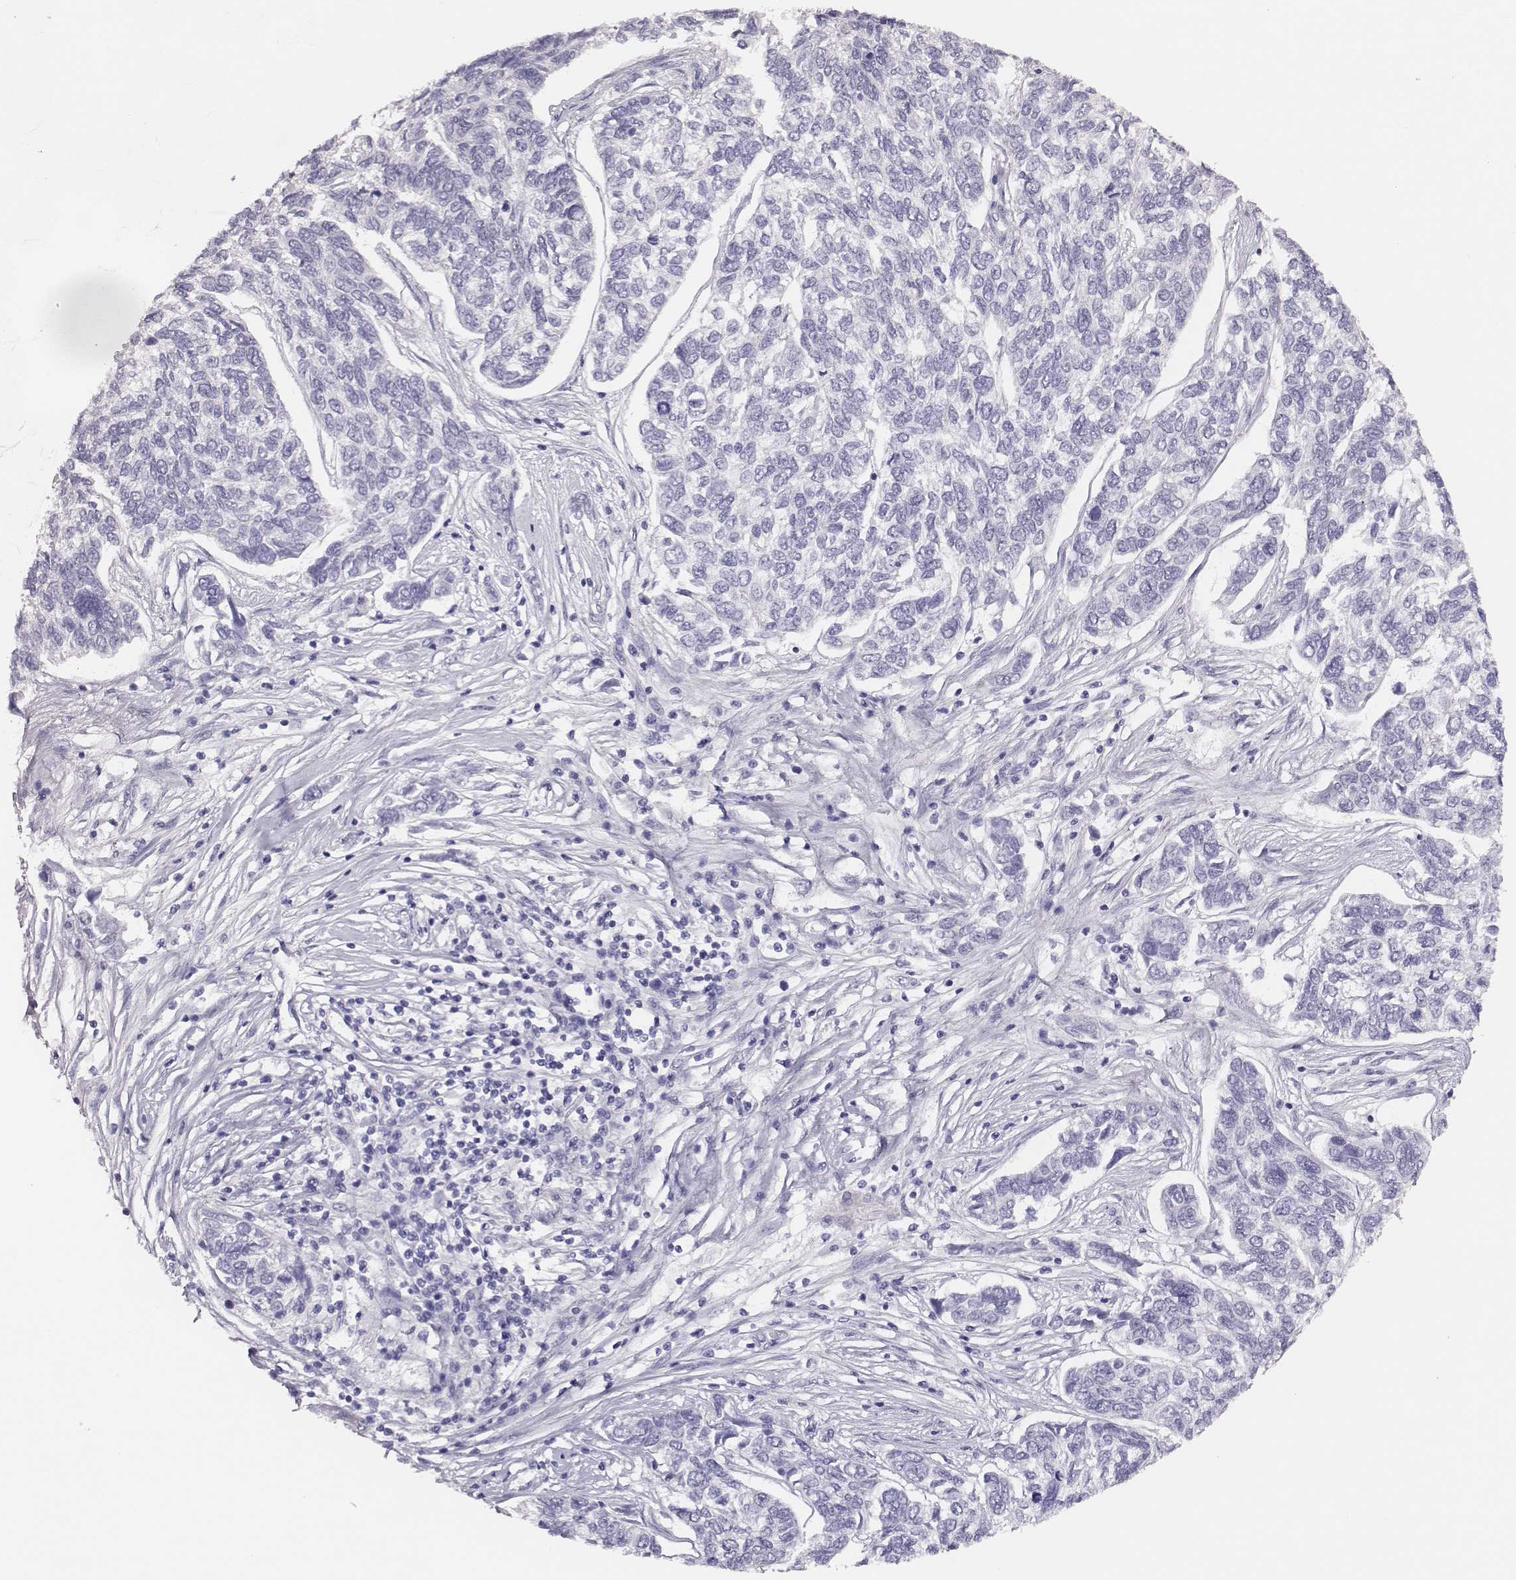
{"staining": {"intensity": "negative", "quantity": "none", "location": "none"}, "tissue": "skin cancer", "cell_type": "Tumor cells", "image_type": "cancer", "snomed": [{"axis": "morphology", "description": "Basal cell carcinoma"}, {"axis": "topography", "description": "Skin"}], "caption": "A photomicrograph of basal cell carcinoma (skin) stained for a protein exhibits no brown staining in tumor cells.", "gene": "SCML2", "patient": {"sex": "female", "age": 65}}